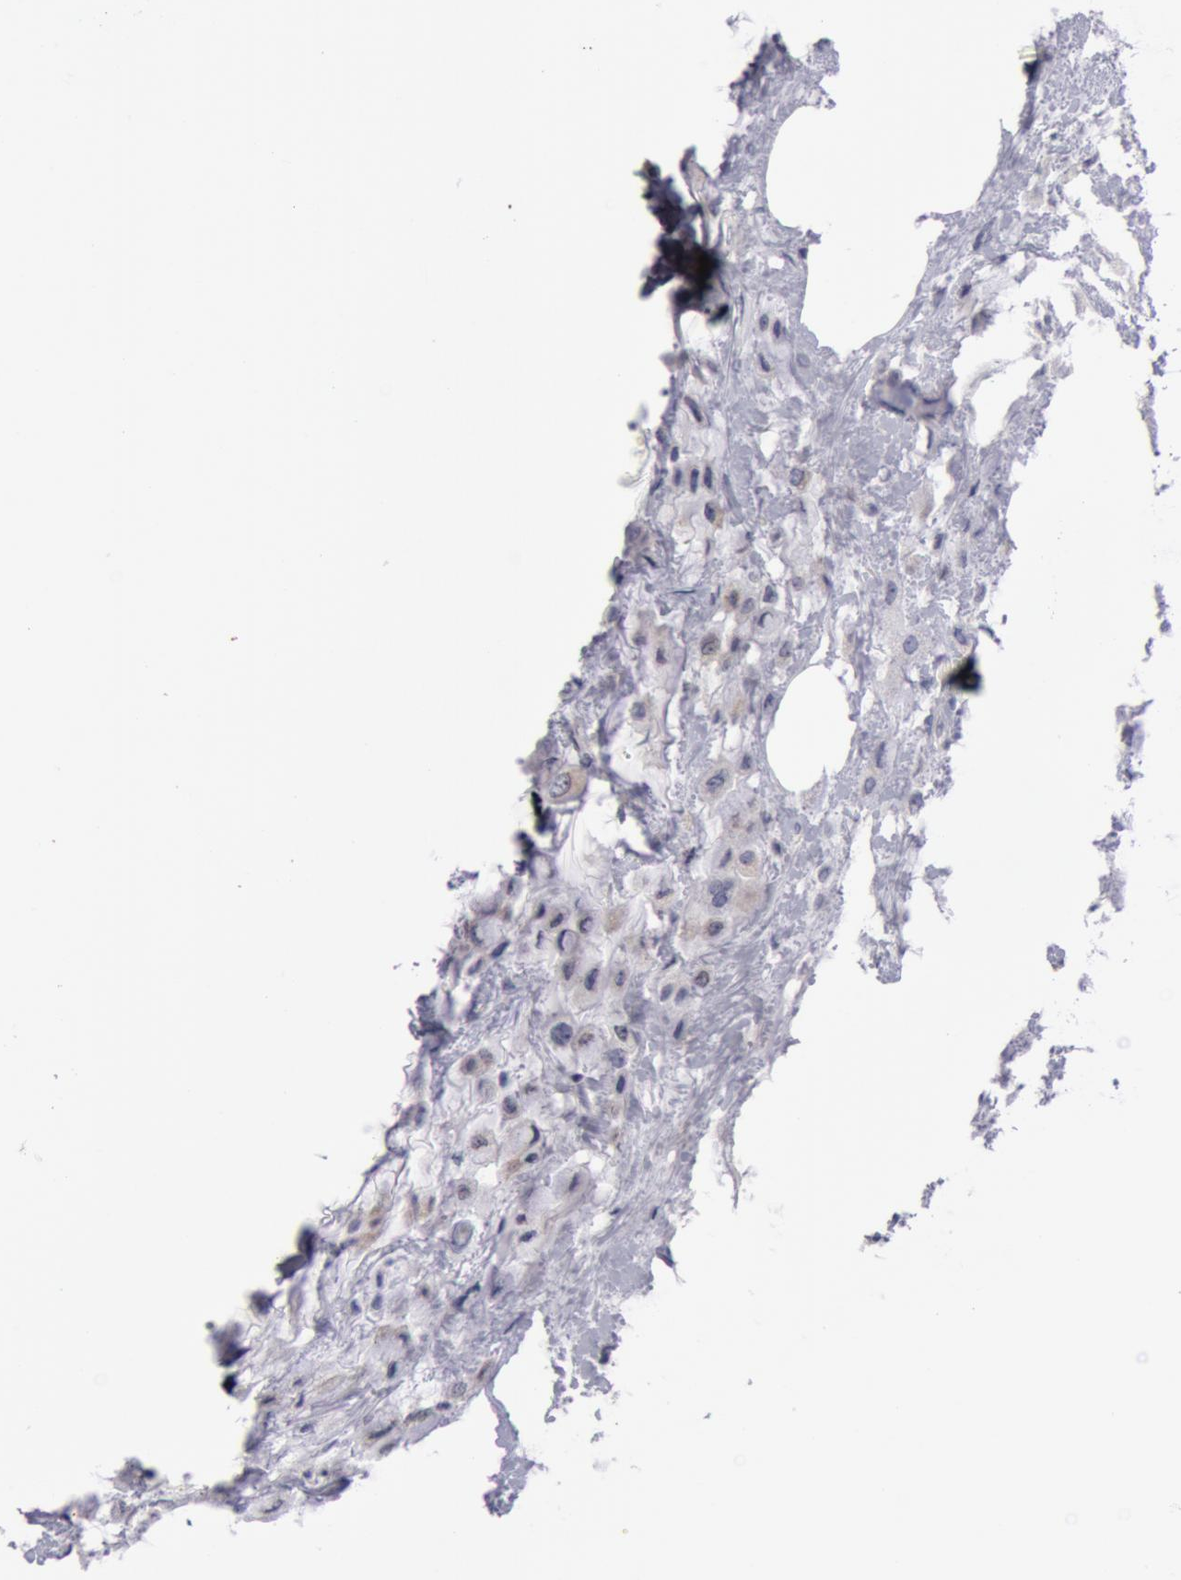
{"staining": {"intensity": "negative", "quantity": "none", "location": "none"}, "tissue": "breast cancer", "cell_type": "Tumor cells", "image_type": "cancer", "snomed": [{"axis": "morphology", "description": "Lobular carcinoma"}, {"axis": "topography", "description": "Breast"}], "caption": "Tumor cells are negative for protein expression in human breast cancer.", "gene": "NLGN4X", "patient": {"sex": "female", "age": 85}}